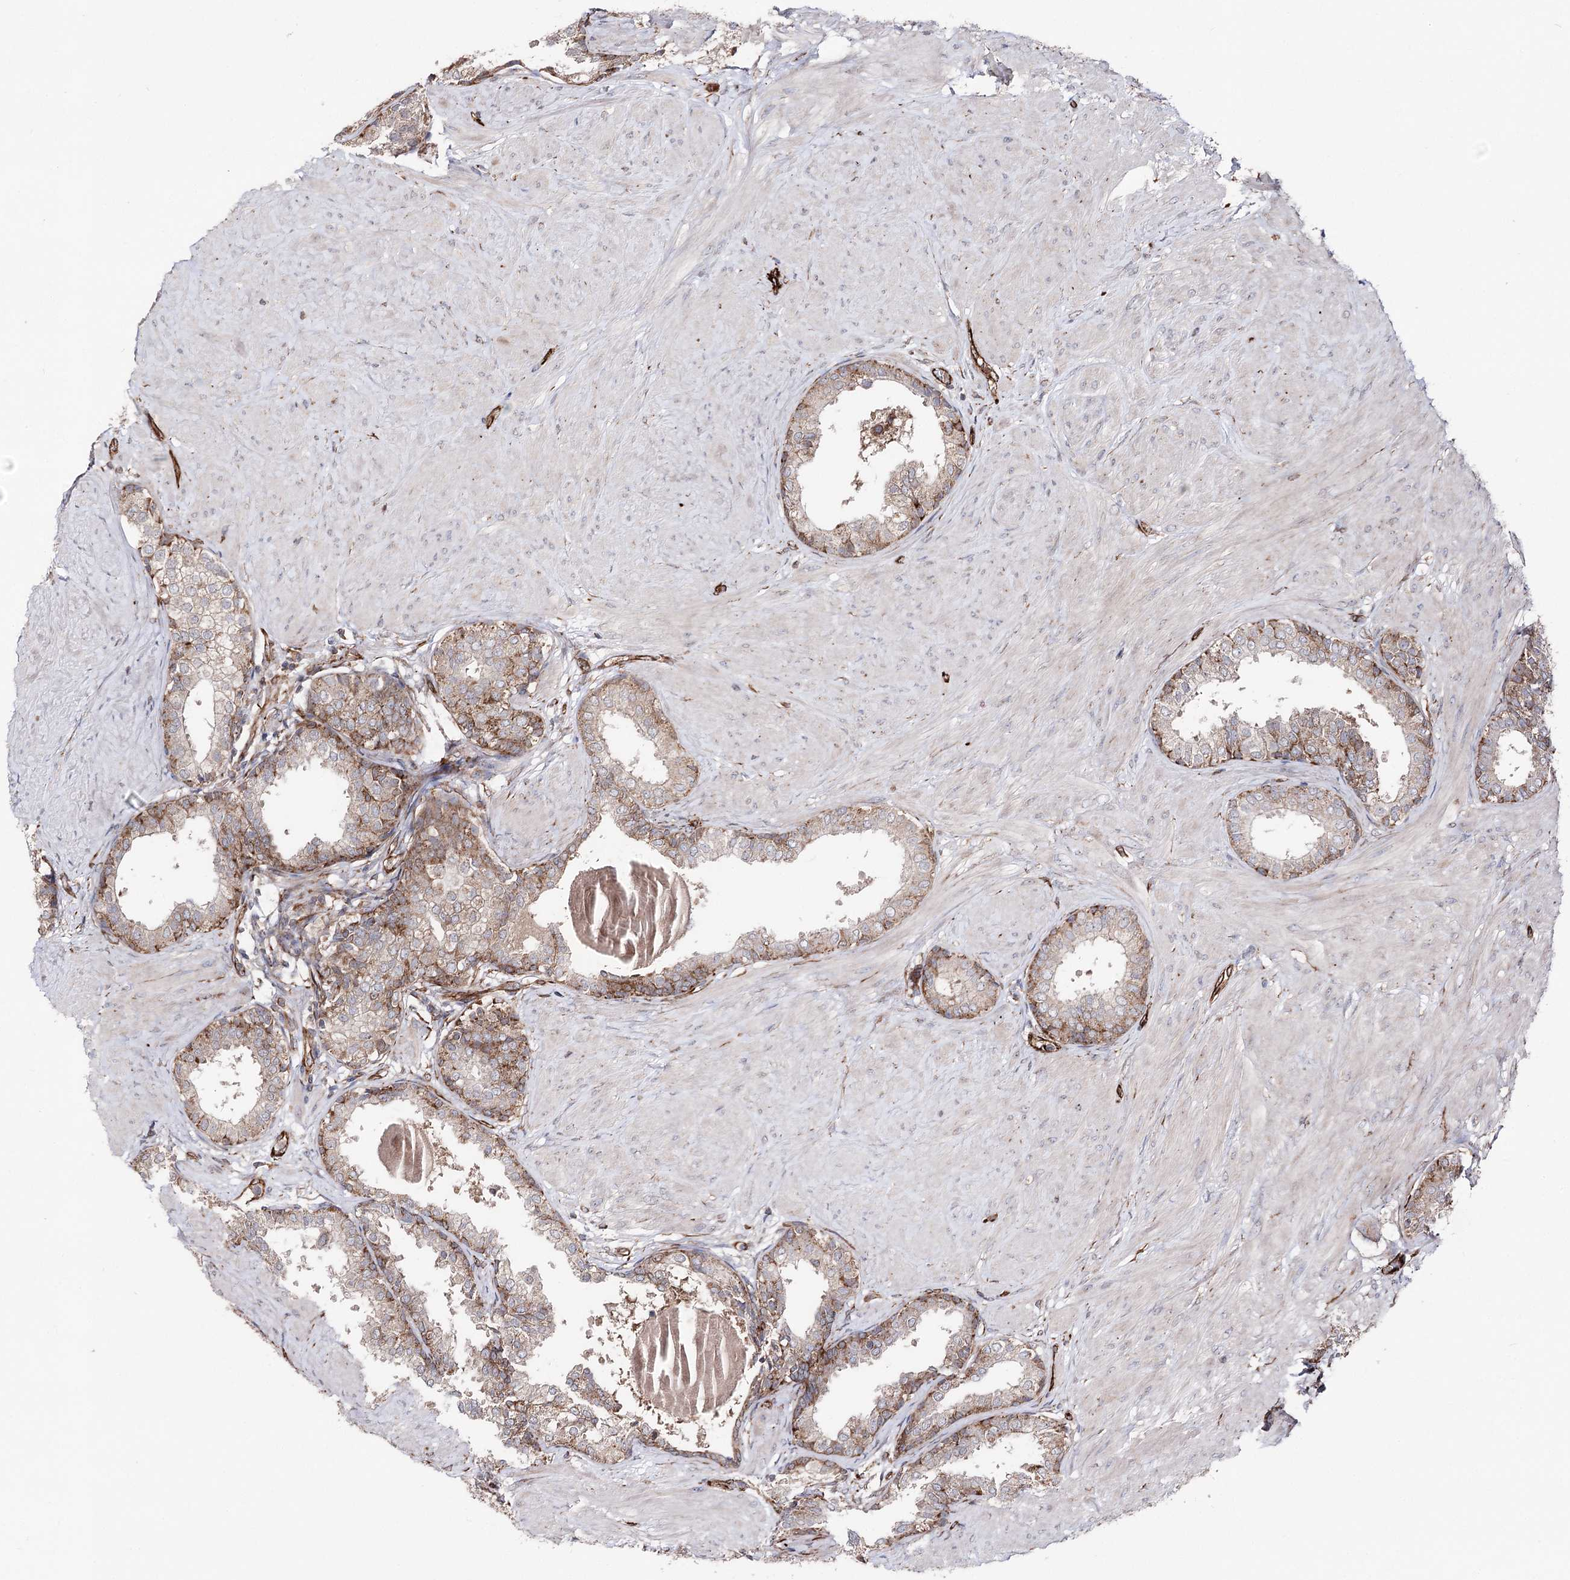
{"staining": {"intensity": "moderate", "quantity": "25%-75%", "location": "cytoplasmic/membranous"}, "tissue": "prostate", "cell_type": "Glandular cells", "image_type": "normal", "snomed": [{"axis": "morphology", "description": "Normal tissue, NOS"}, {"axis": "topography", "description": "Prostate"}], "caption": "This image reveals immunohistochemistry (IHC) staining of benign prostate, with medium moderate cytoplasmic/membranous positivity in about 25%-75% of glandular cells.", "gene": "MIB1", "patient": {"sex": "male", "age": 48}}